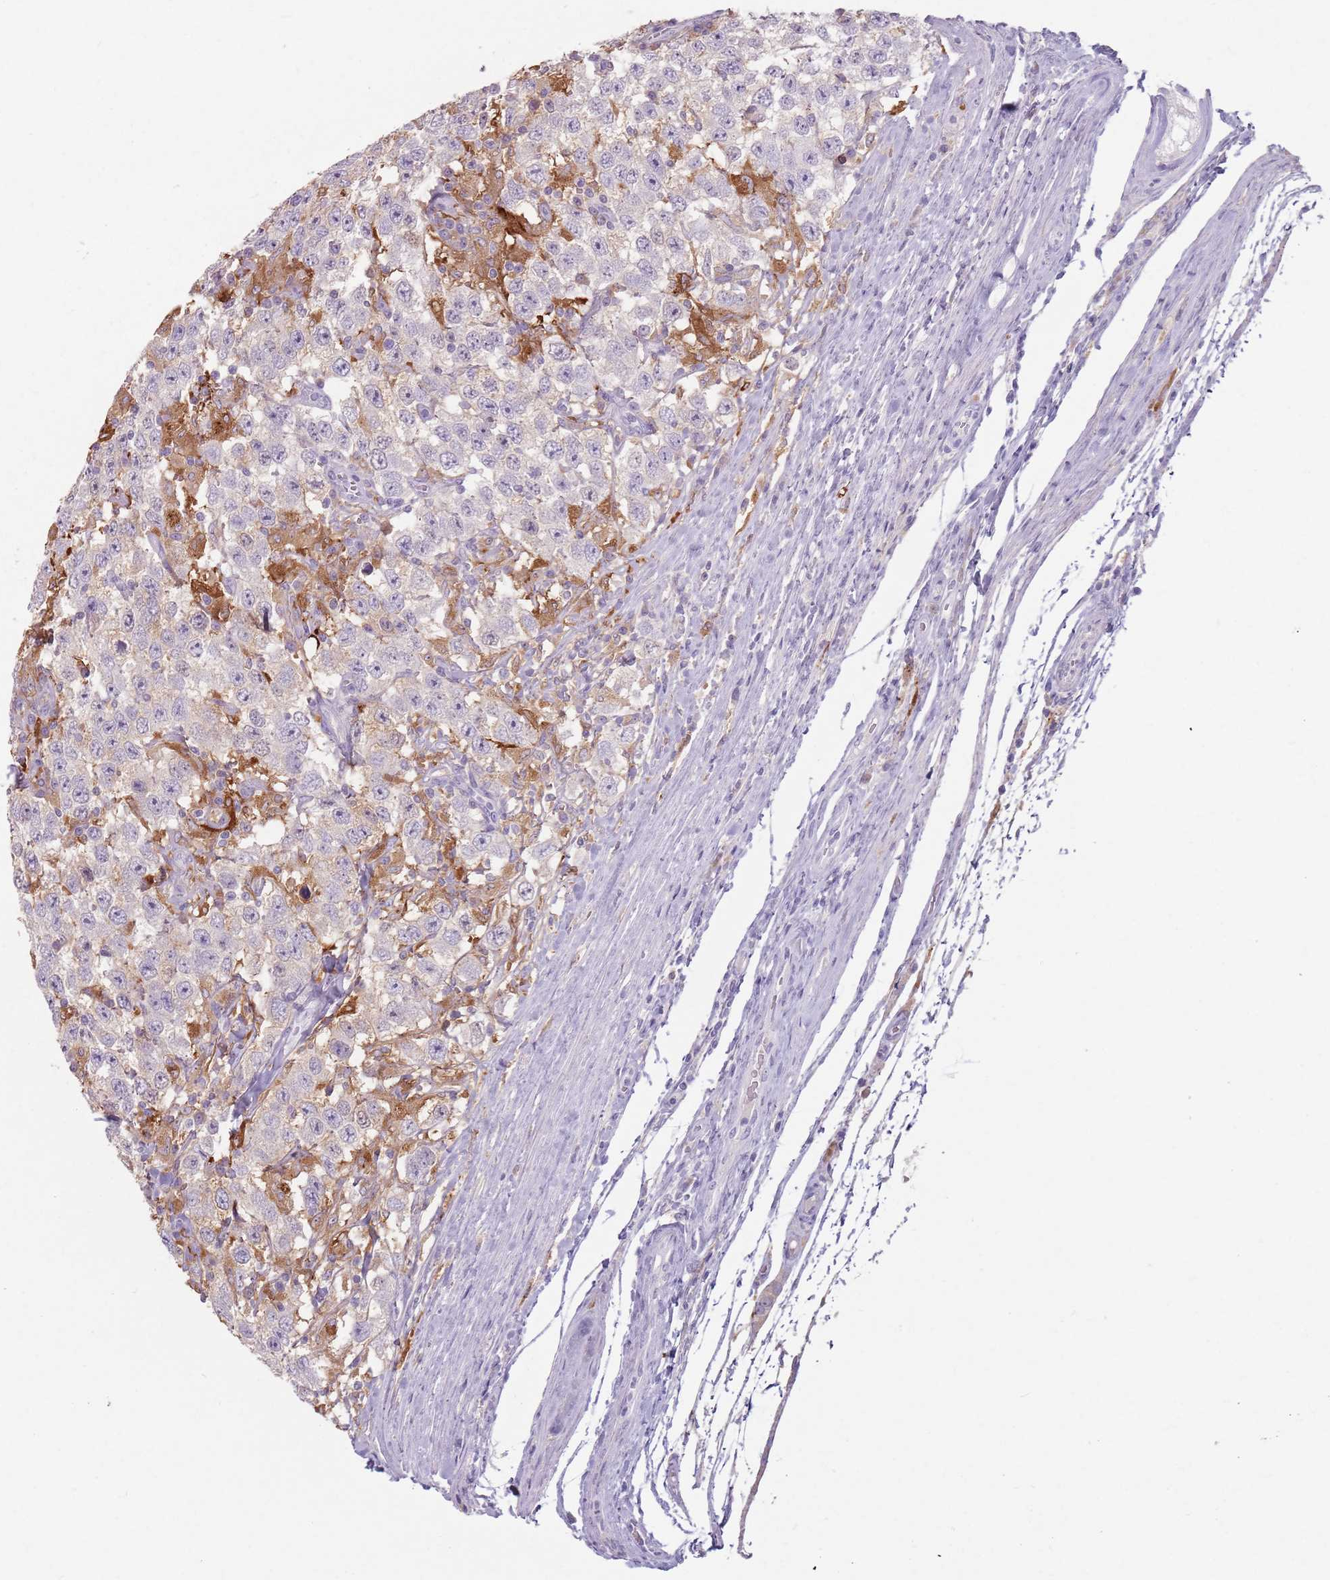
{"staining": {"intensity": "negative", "quantity": "none", "location": "none"}, "tissue": "testis cancer", "cell_type": "Tumor cells", "image_type": "cancer", "snomed": [{"axis": "morphology", "description": "Seminoma, NOS"}, {"axis": "topography", "description": "Testis"}], "caption": "Immunohistochemistry (IHC) image of neoplastic tissue: human testis cancer (seminoma) stained with DAB displays no significant protein staining in tumor cells.", "gene": "GDPGP1", "patient": {"sex": "male", "age": 41}}